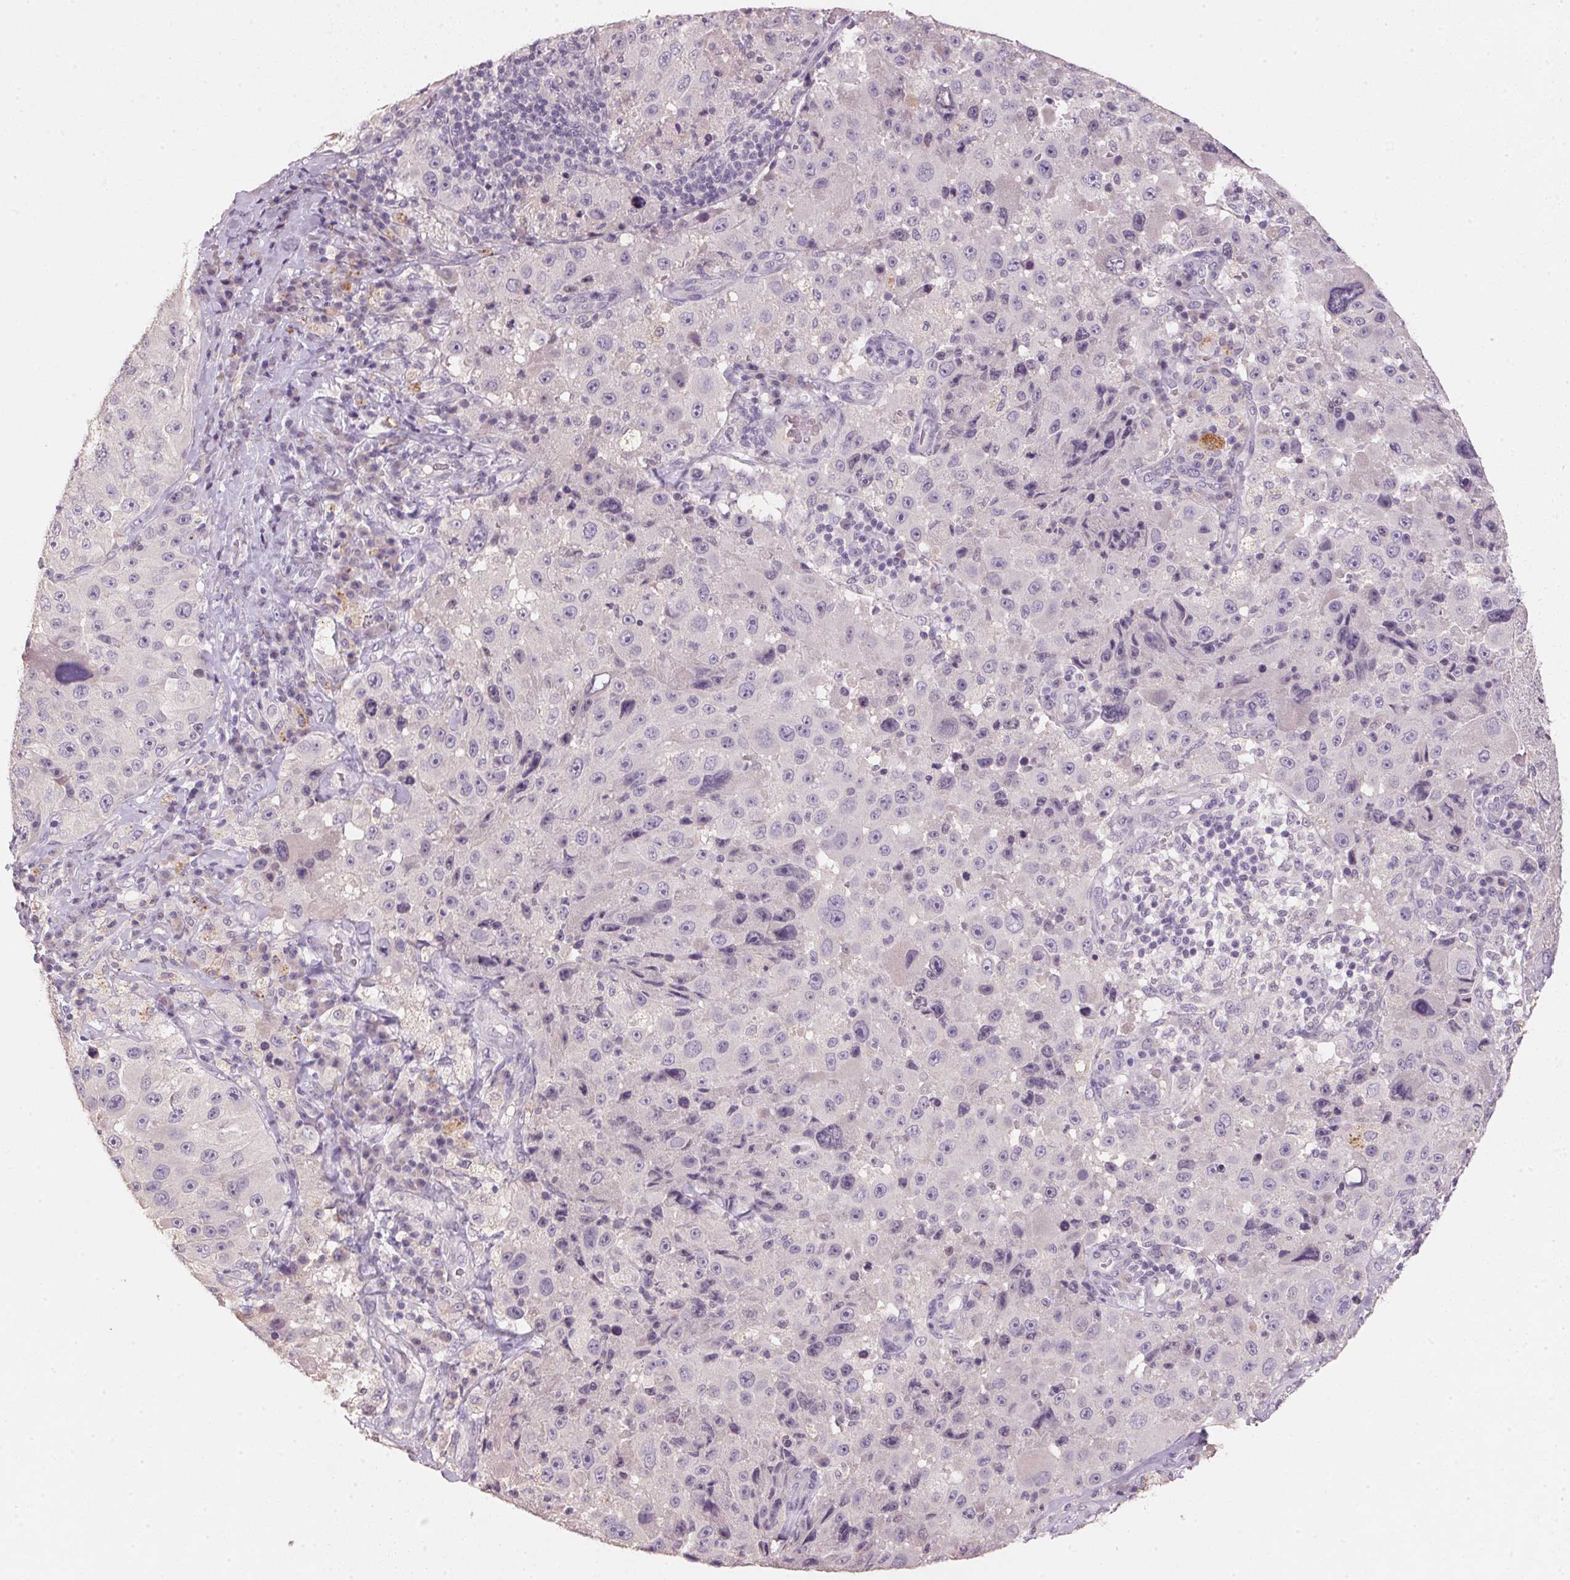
{"staining": {"intensity": "negative", "quantity": "none", "location": "none"}, "tissue": "melanoma", "cell_type": "Tumor cells", "image_type": "cancer", "snomed": [{"axis": "morphology", "description": "Malignant melanoma, Metastatic site"}, {"axis": "topography", "description": "Lymph node"}], "caption": "Tumor cells are negative for brown protein staining in melanoma.", "gene": "CXCL5", "patient": {"sex": "male", "age": 62}}